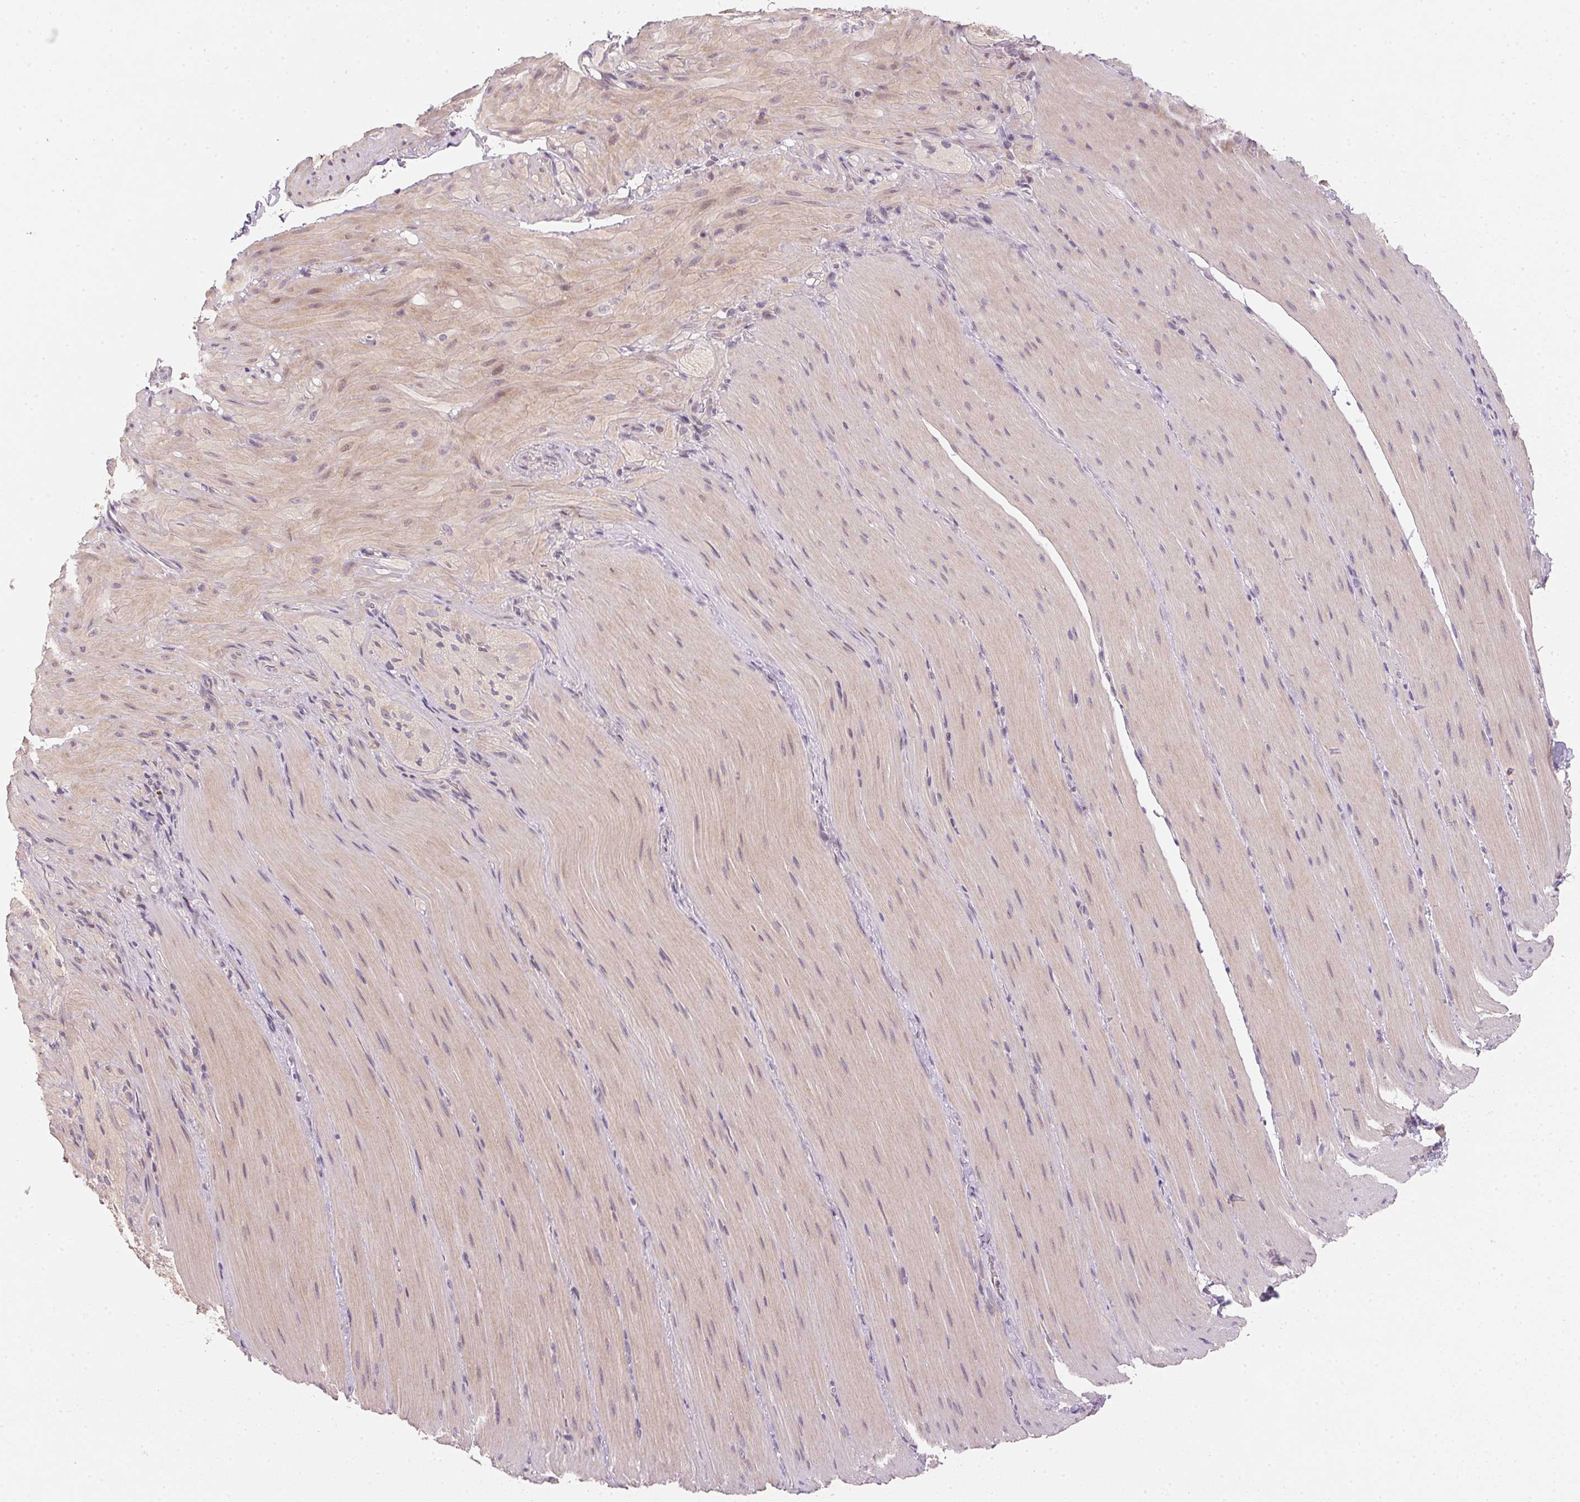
{"staining": {"intensity": "weak", "quantity": "25%-75%", "location": "cytoplasmic/membranous"}, "tissue": "smooth muscle", "cell_type": "Smooth muscle cells", "image_type": "normal", "snomed": [{"axis": "morphology", "description": "Normal tissue, NOS"}, {"axis": "topography", "description": "Smooth muscle"}, {"axis": "topography", "description": "Colon"}], "caption": "Smooth muscle stained for a protein shows weak cytoplasmic/membranous positivity in smooth muscle cells. The staining is performed using DAB brown chromogen to label protein expression. The nuclei are counter-stained blue using hematoxylin.", "gene": "ALDH8A1", "patient": {"sex": "male", "age": 73}}